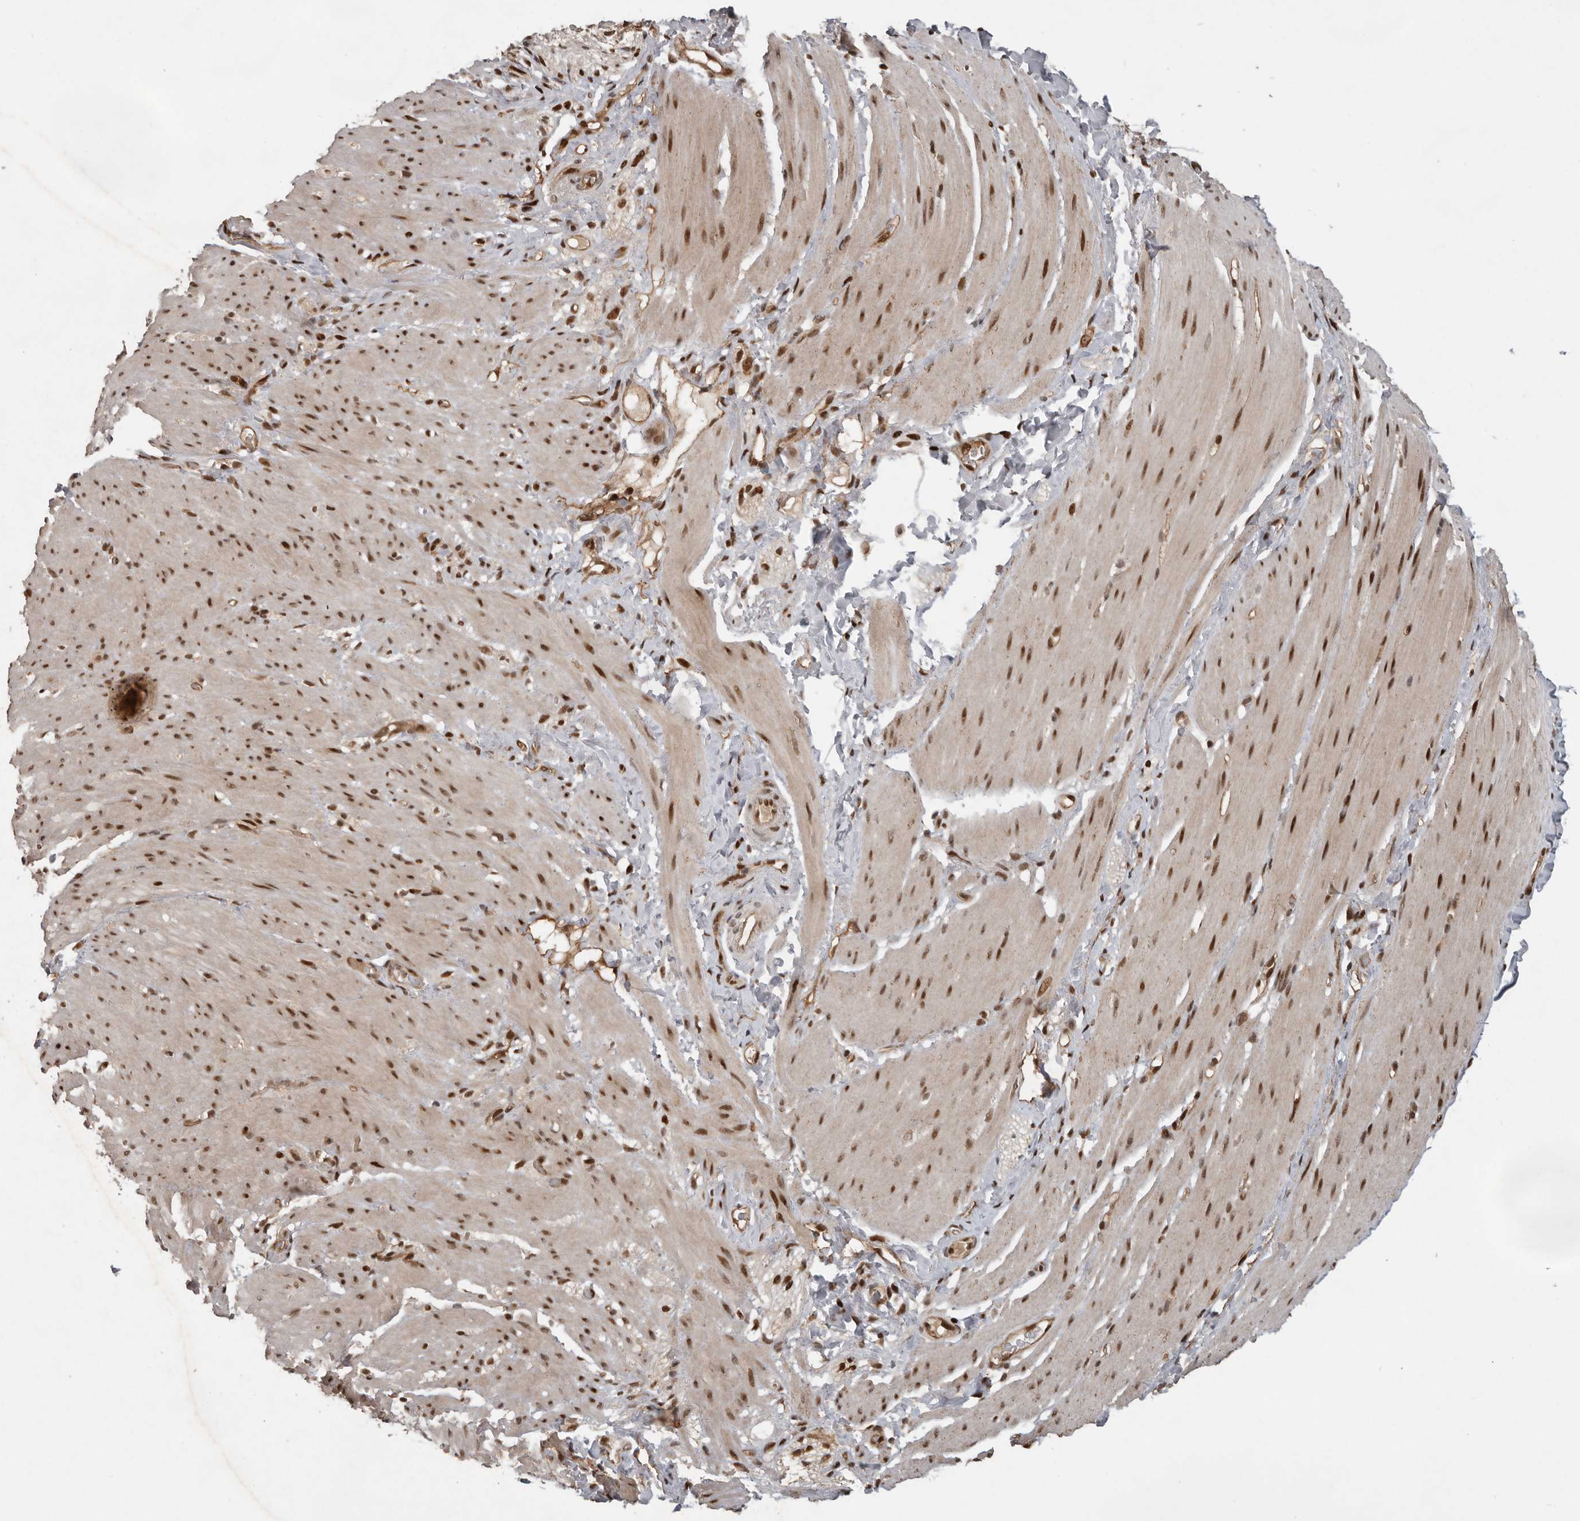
{"staining": {"intensity": "moderate", "quantity": ">75%", "location": "nuclear"}, "tissue": "smooth muscle", "cell_type": "Smooth muscle cells", "image_type": "normal", "snomed": [{"axis": "morphology", "description": "Normal tissue, NOS"}, {"axis": "topography", "description": "Smooth muscle"}, {"axis": "topography", "description": "Small intestine"}], "caption": "Immunohistochemistry image of benign smooth muscle: human smooth muscle stained using immunohistochemistry (IHC) displays medium levels of moderate protein expression localized specifically in the nuclear of smooth muscle cells, appearing as a nuclear brown color.", "gene": "CDC27", "patient": {"sex": "female", "age": 84}}